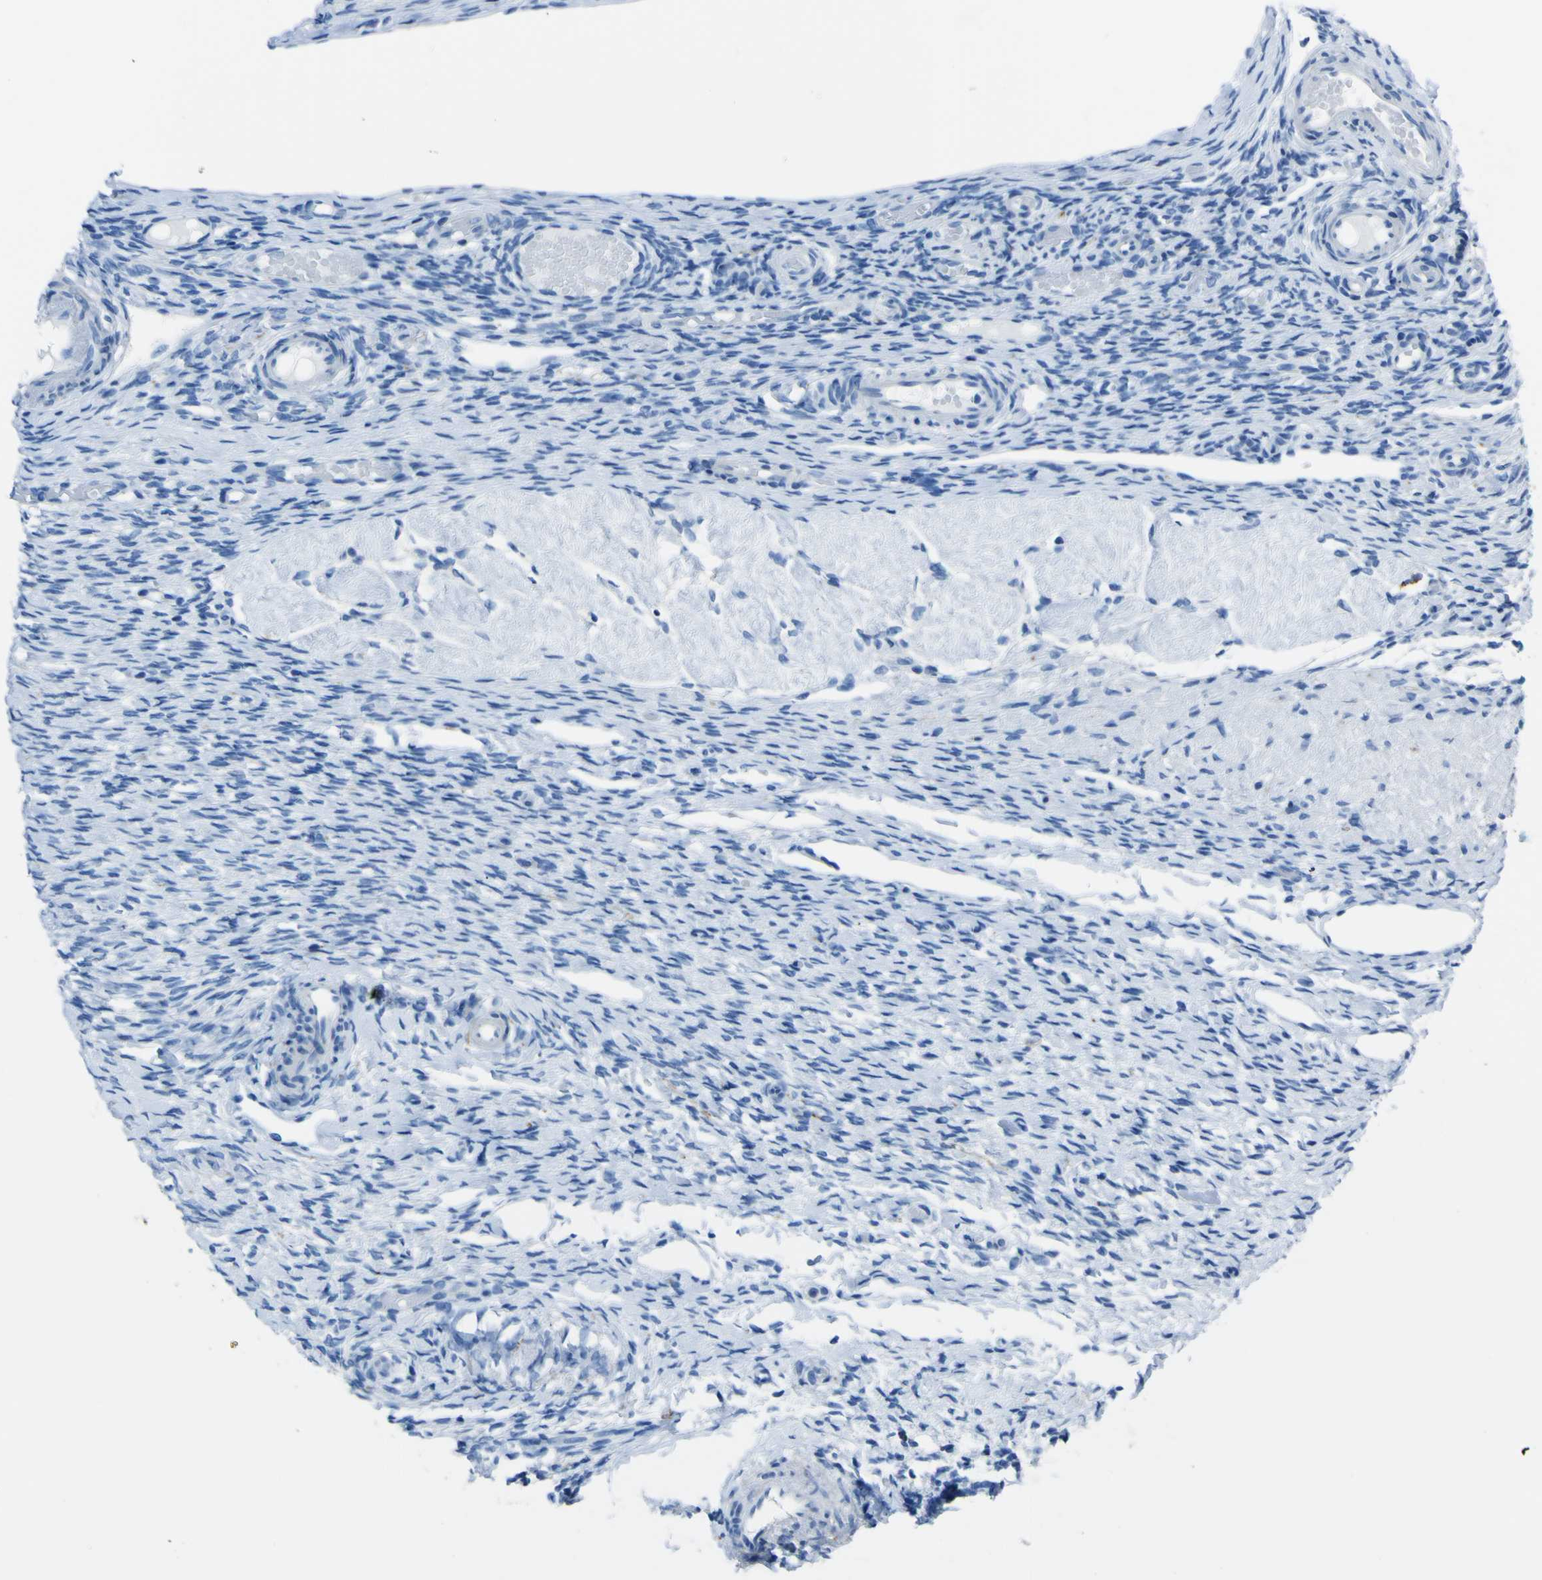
{"staining": {"intensity": "negative", "quantity": "none", "location": "none"}, "tissue": "ovary", "cell_type": "Ovarian stroma cells", "image_type": "normal", "snomed": [{"axis": "morphology", "description": "Normal tissue, NOS"}, {"axis": "topography", "description": "Ovary"}], "caption": "A micrograph of ovary stained for a protein reveals no brown staining in ovarian stroma cells.", "gene": "ACSL1", "patient": {"sex": "female", "age": 60}}